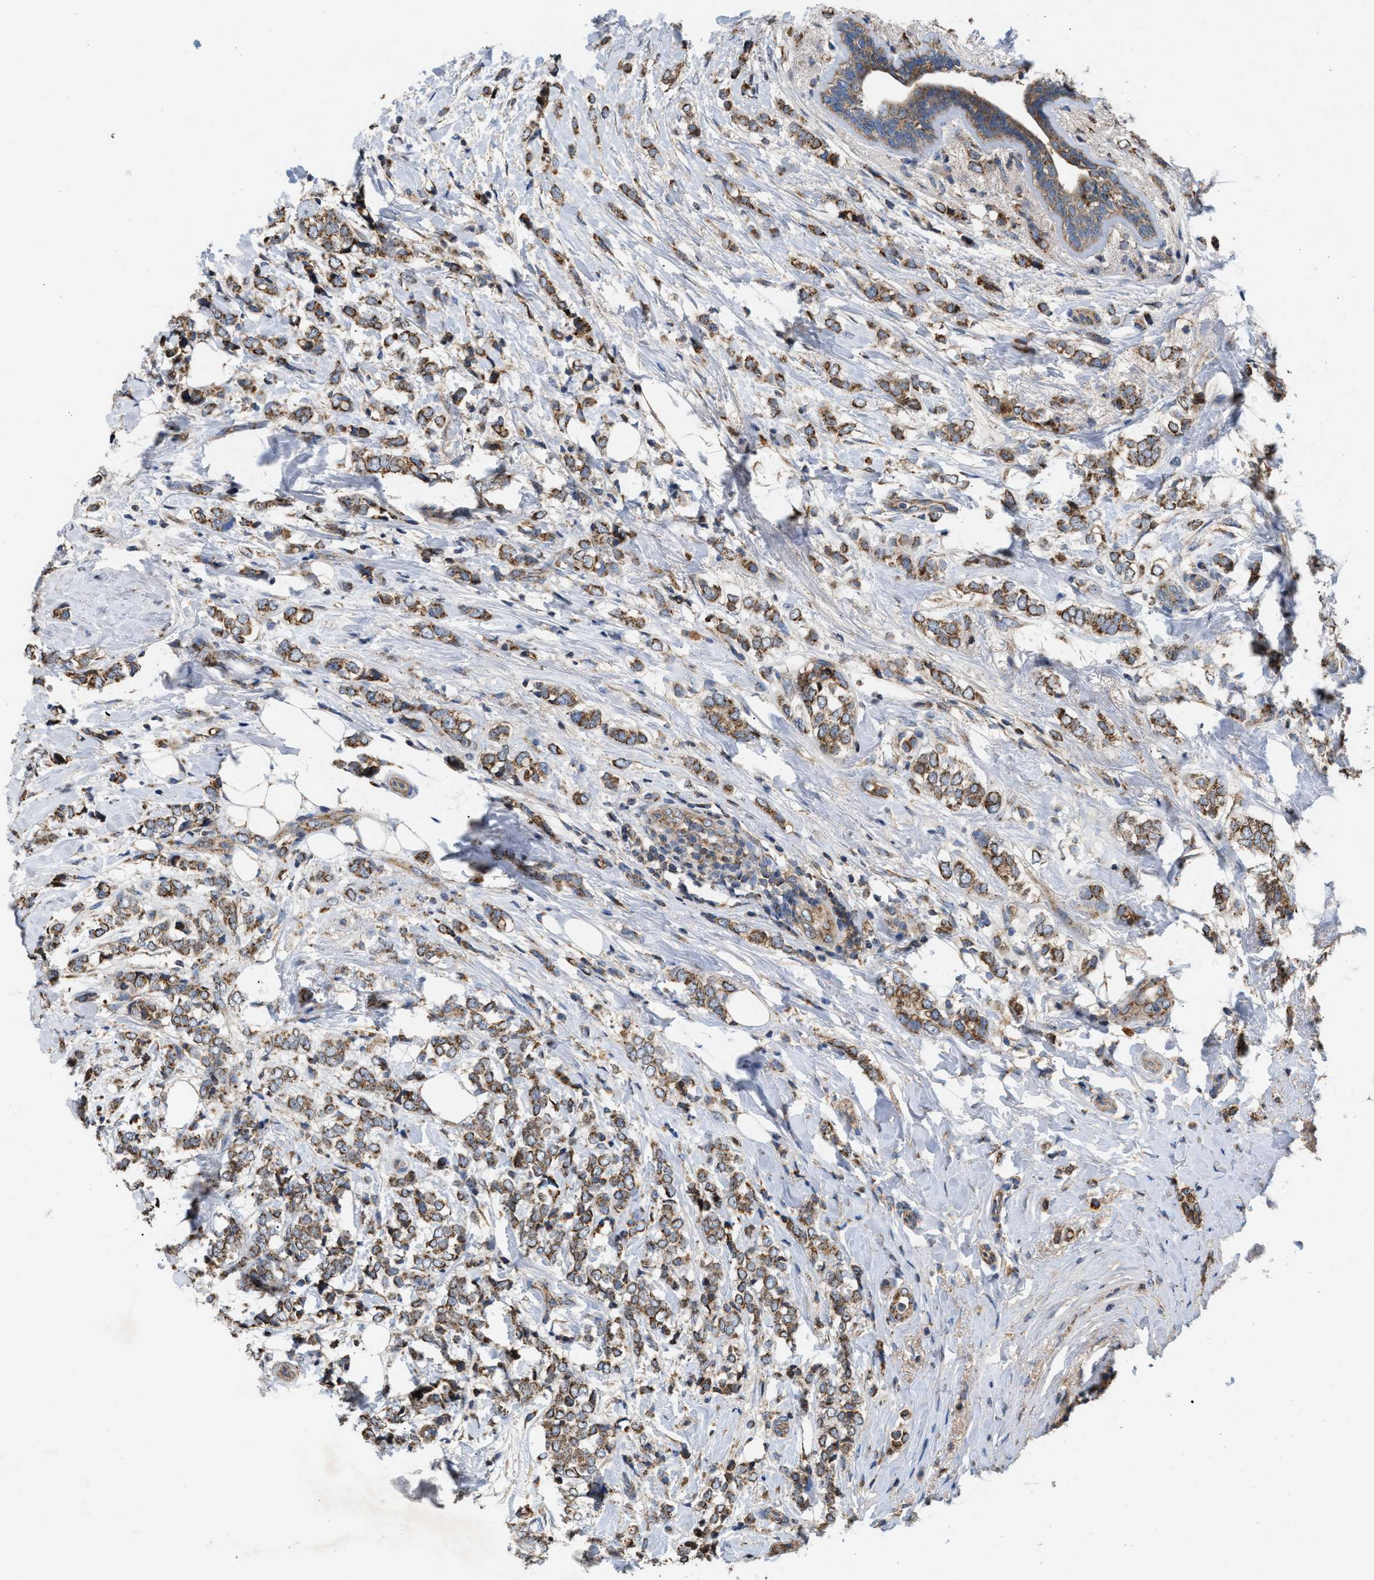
{"staining": {"intensity": "moderate", "quantity": ">75%", "location": "cytoplasmic/membranous"}, "tissue": "breast cancer", "cell_type": "Tumor cells", "image_type": "cancer", "snomed": [{"axis": "morphology", "description": "Normal tissue, NOS"}, {"axis": "morphology", "description": "Lobular carcinoma"}, {"axis": "topography", "description": "Breast"}], "caption": "This photomicrograph demonstrates breast cancer (lobular carcinoma) stained with immunohistochemistry to label a protein in brown. The cytoplasmic/membranous of tumor cells show moderate positivity for the protein. Nuclei are counter-stained blue.", "gene": "TACO1", "patient": {"sex": "female", "age": 47}}